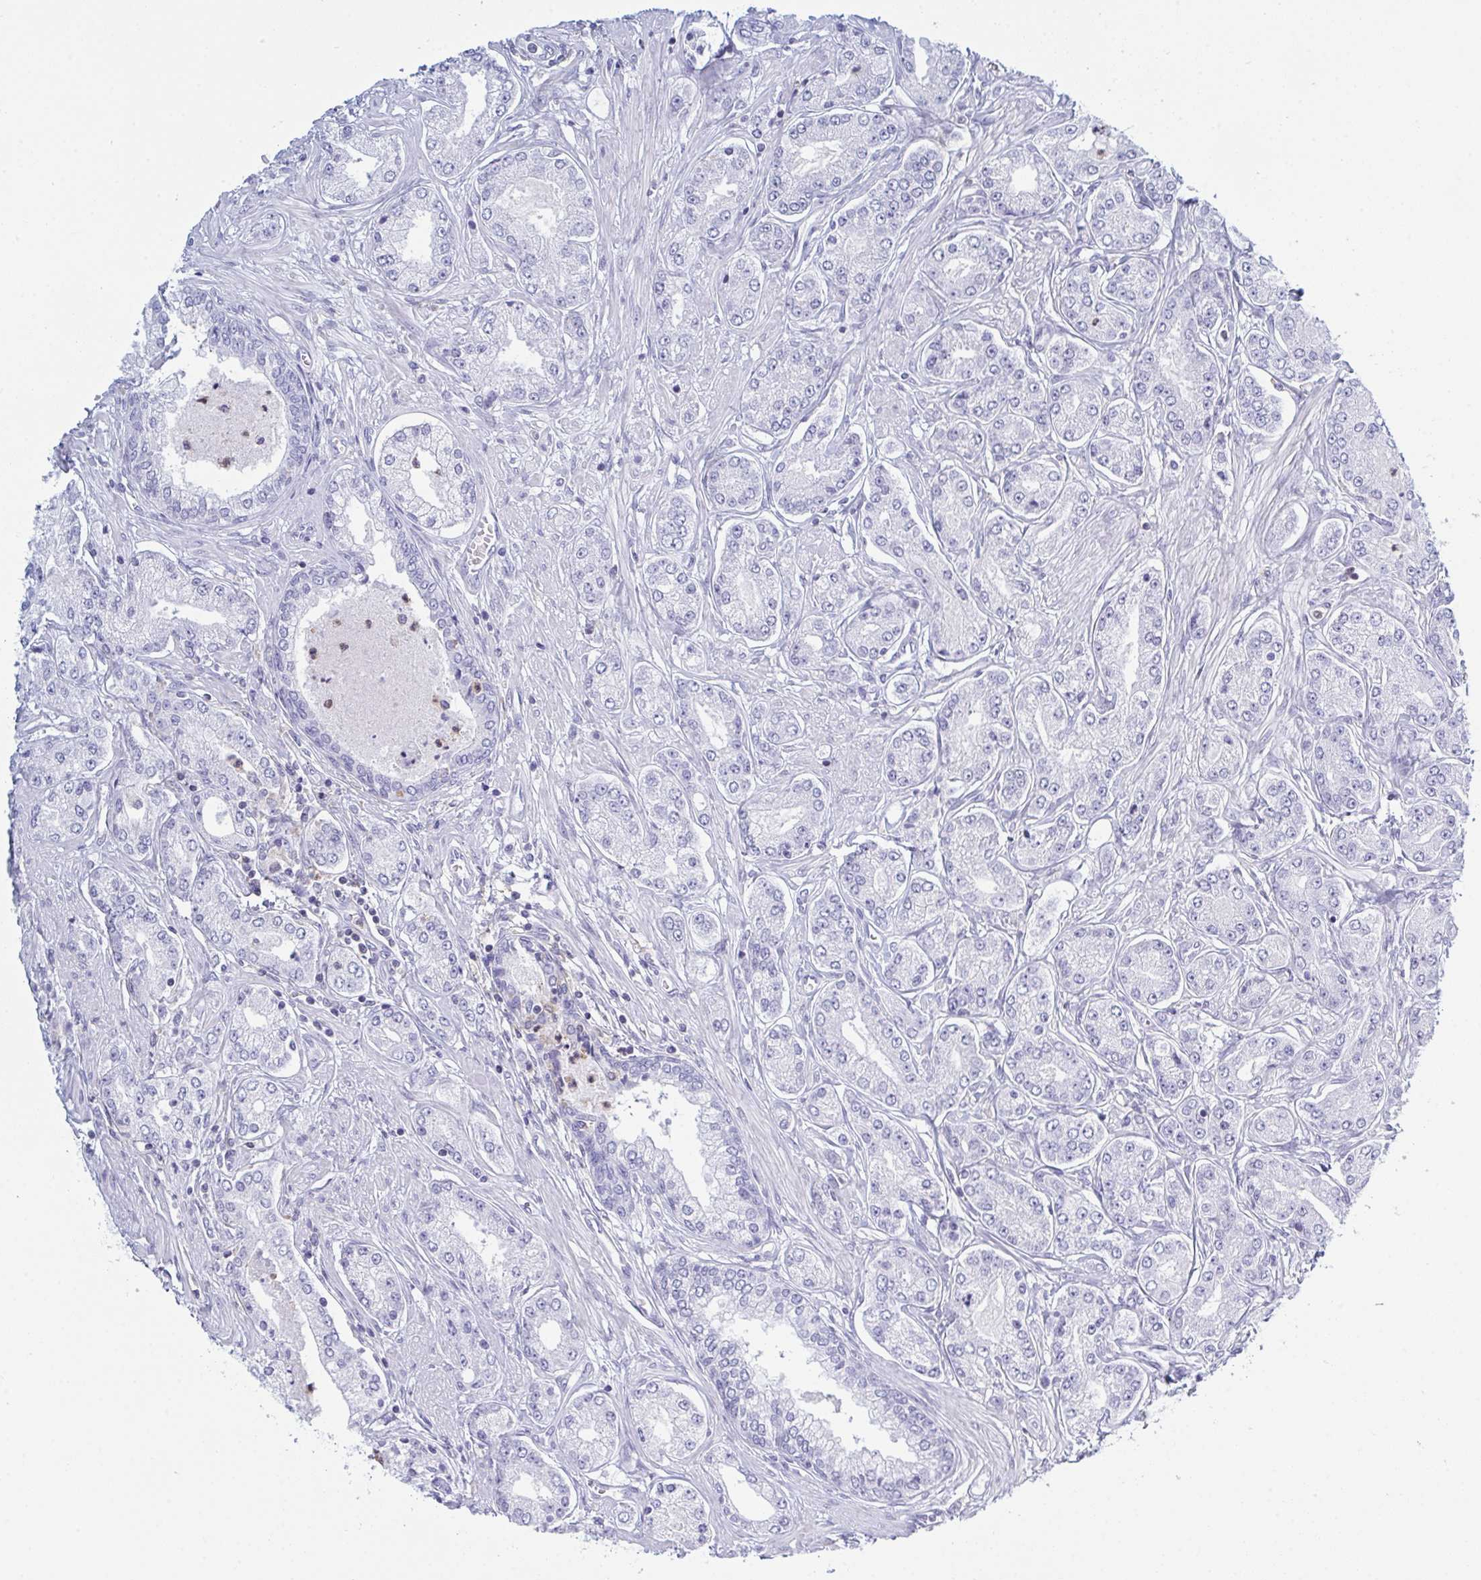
{"staining": {"intensity": "negative", "quantity": "none", "location": "none"}, "tissue": "prostate cancer", "cell_type": "Tumor cells", "image_type": "cancer", "snomed": [{"axis": "morphology", "description": "Adenocarcinoma, High grade"}, {"axis": "topography", "description": "Prostate"}], "caption": "This image is of prostate cancer (adenocarcinoma (high-grade)) stained with immunohistochemistry to label a protein in brown with the nuclei are counter-stained blue. There is no staining in tumor cells.", "gene": "MYO1F", "patient": {"sex": "male", "age": 66}}